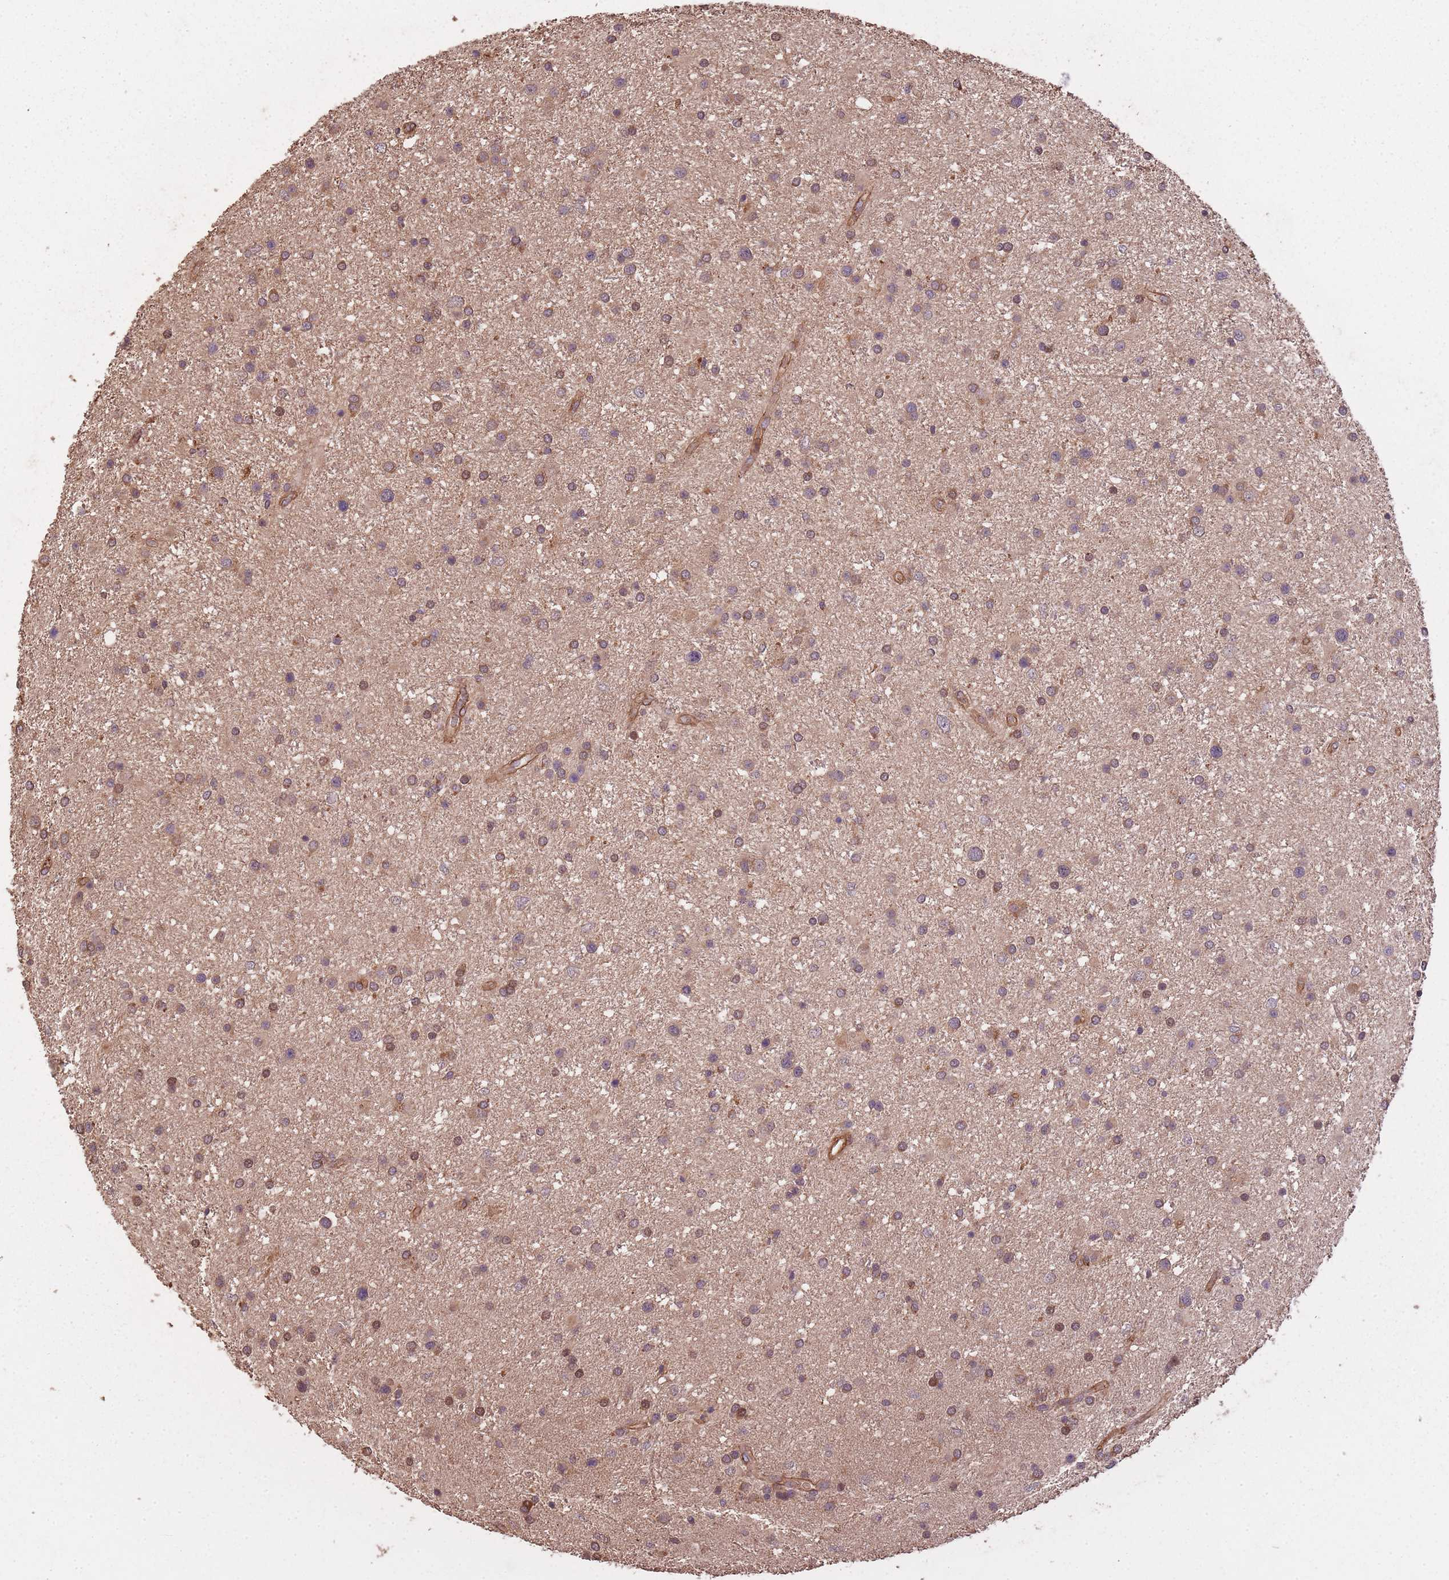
{"staining": {"intensity": "moderate", "quantity": "<25%", "location": "cytoplasmic/membranous,nuclear"}, "tissue": "glioma", "cell_type": "Tumor cells", "image_type": "cancer", "snomed": [{"axis": "morphology", "description": "Glioma, malignant, Low grade"}, {"axis": "topography", "description": "Brain"}], "caption": "A brown stain highlights moderate cytoplasmic/membranous and nuclear expression of a protein in malignant low-grade glioma tumor cells. (IHC, brightfield microscopy, high magnification).", "gene": "ARMH3", "patient": {"sex": "female", "age": 32}}